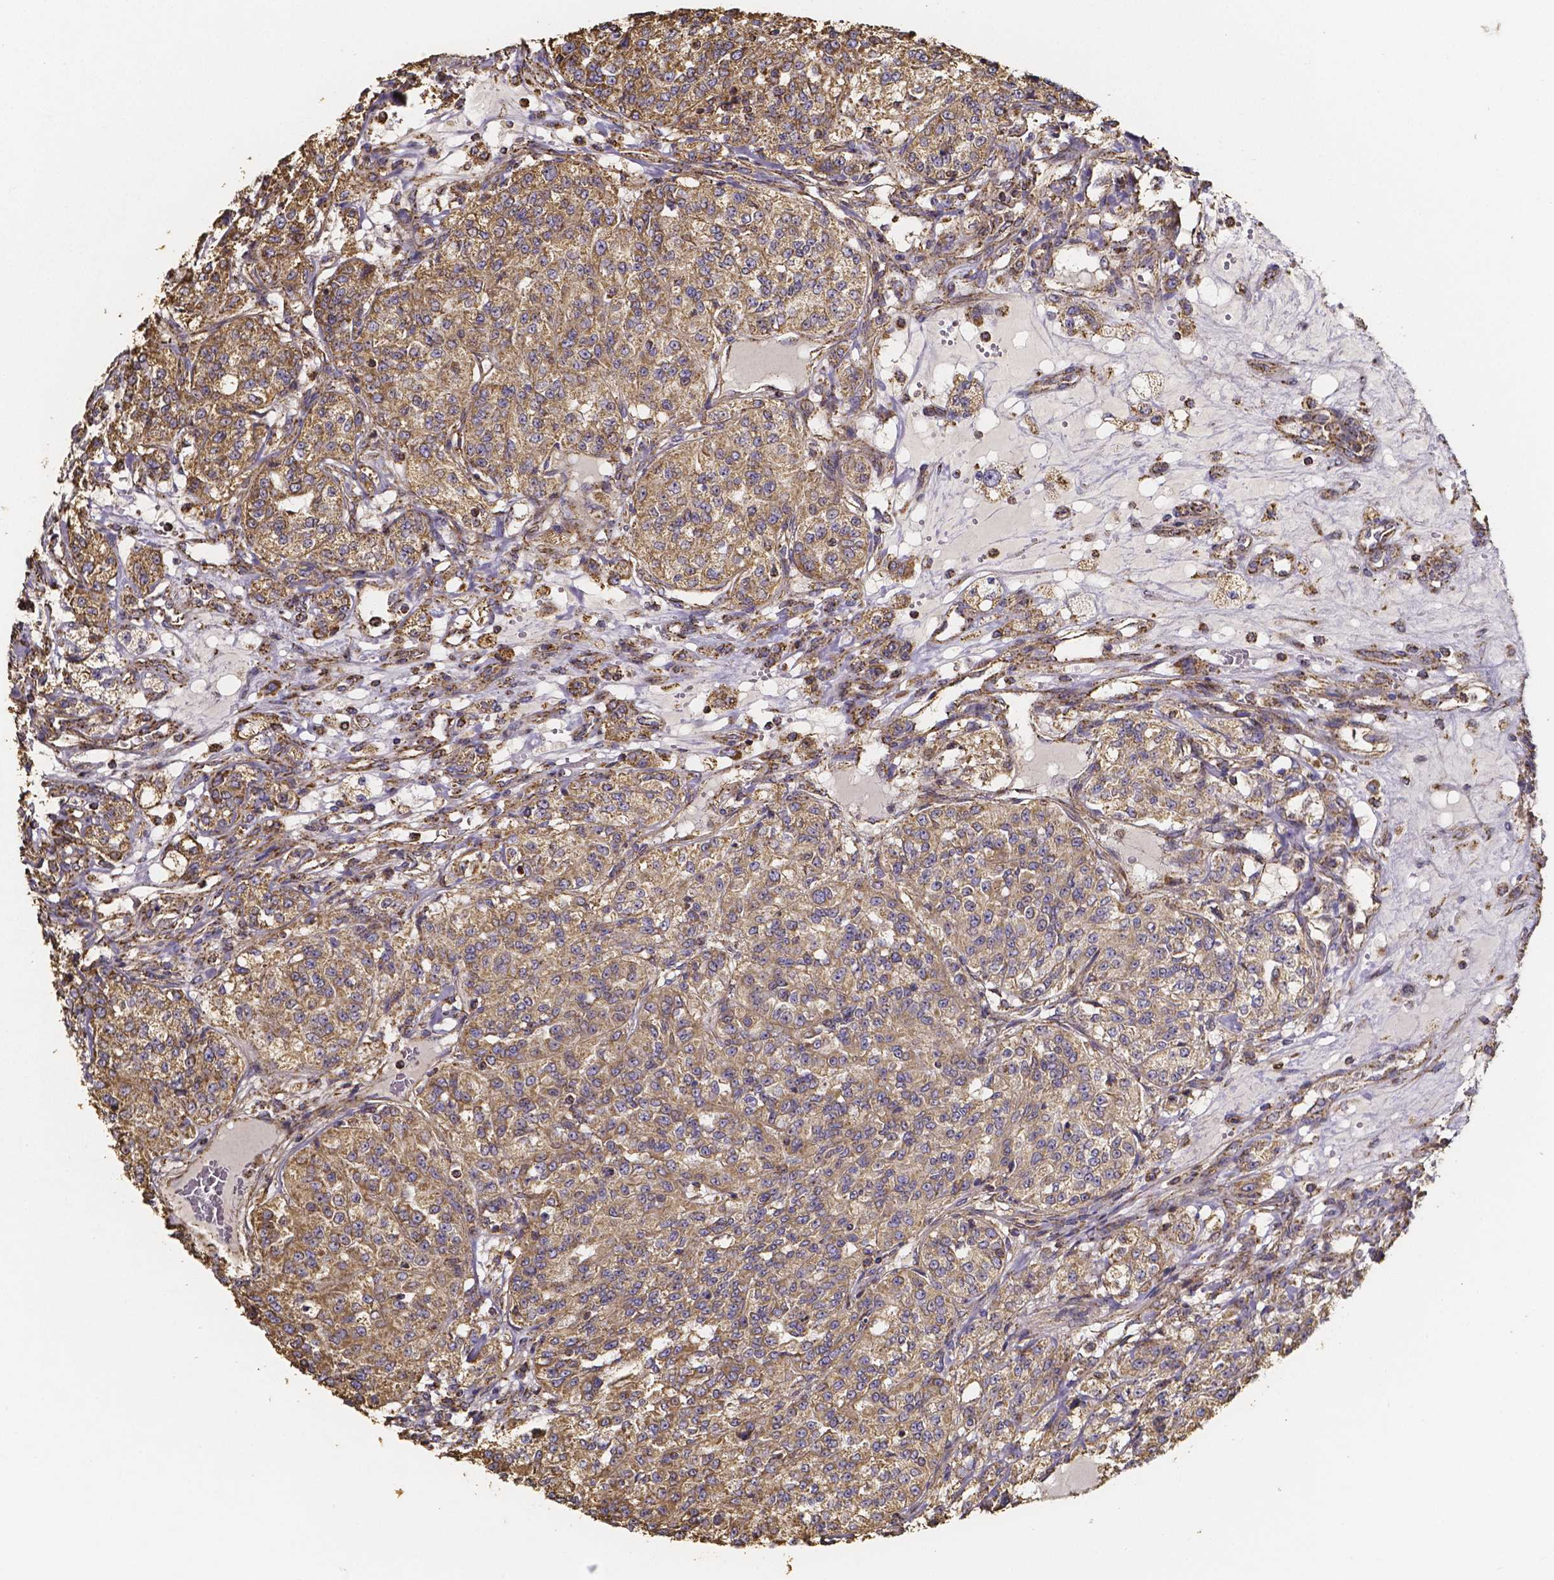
{"staining": {"intensity": "moderate", "quantity": ">75%", "location": "cytoplasmic/membranous"}, "tissue": "renal cancer", "cell_type": "Tumor cells", "image_type": "cancer", "snomed": [{"axis": "morphology", "description": "Adenocarcinoma, NOS"}, {"axis": "topography", "description": "Kidney"}], "caption": "Human renal cancer (adenocarcinoma) stained with a protein marker demonstrates moderate staining in tumor cells.", "gene": "SLC35D2", "patient": {"sex": "female", "age": 63}}